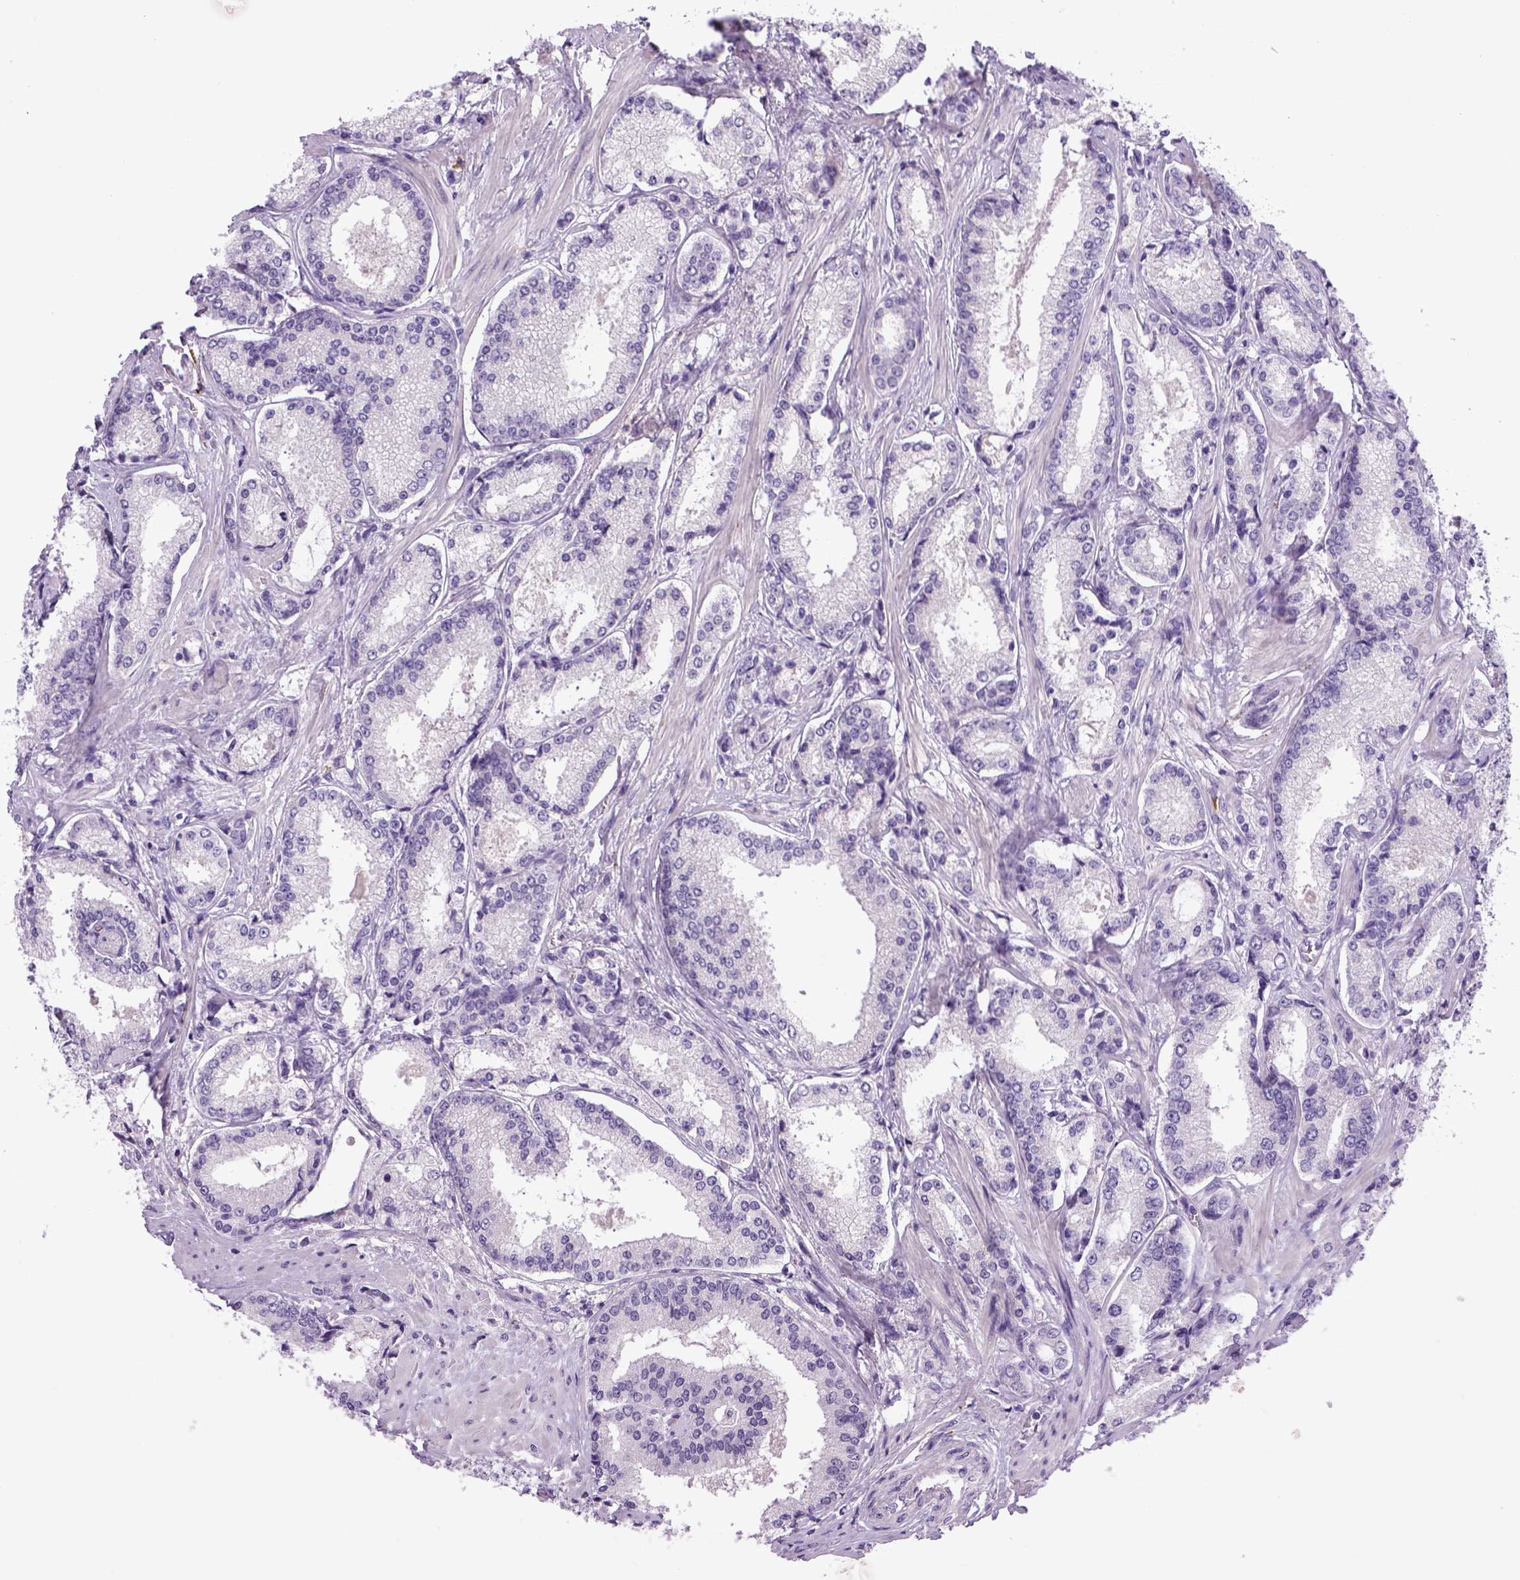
{"staining": {"intensity": "negative", "quantity": "none", "location": "none"}, "tissue": "prostate cancer", "cell_type": "Tumor cells", "image_type": "cancer", "snomed": [{"axis": "morphology", "description": "Adenocarcinoma, Low grade"}, {"axis": "topography", "description": "Prostate"}], "caption": "A high-resolution image shows IHC staining of prostate adenocarcinoma (low-grade), which demonstrates no significant expression in tumor cells.", "gene": "DBH", "patient": {"sex": "male", "age": 56}}